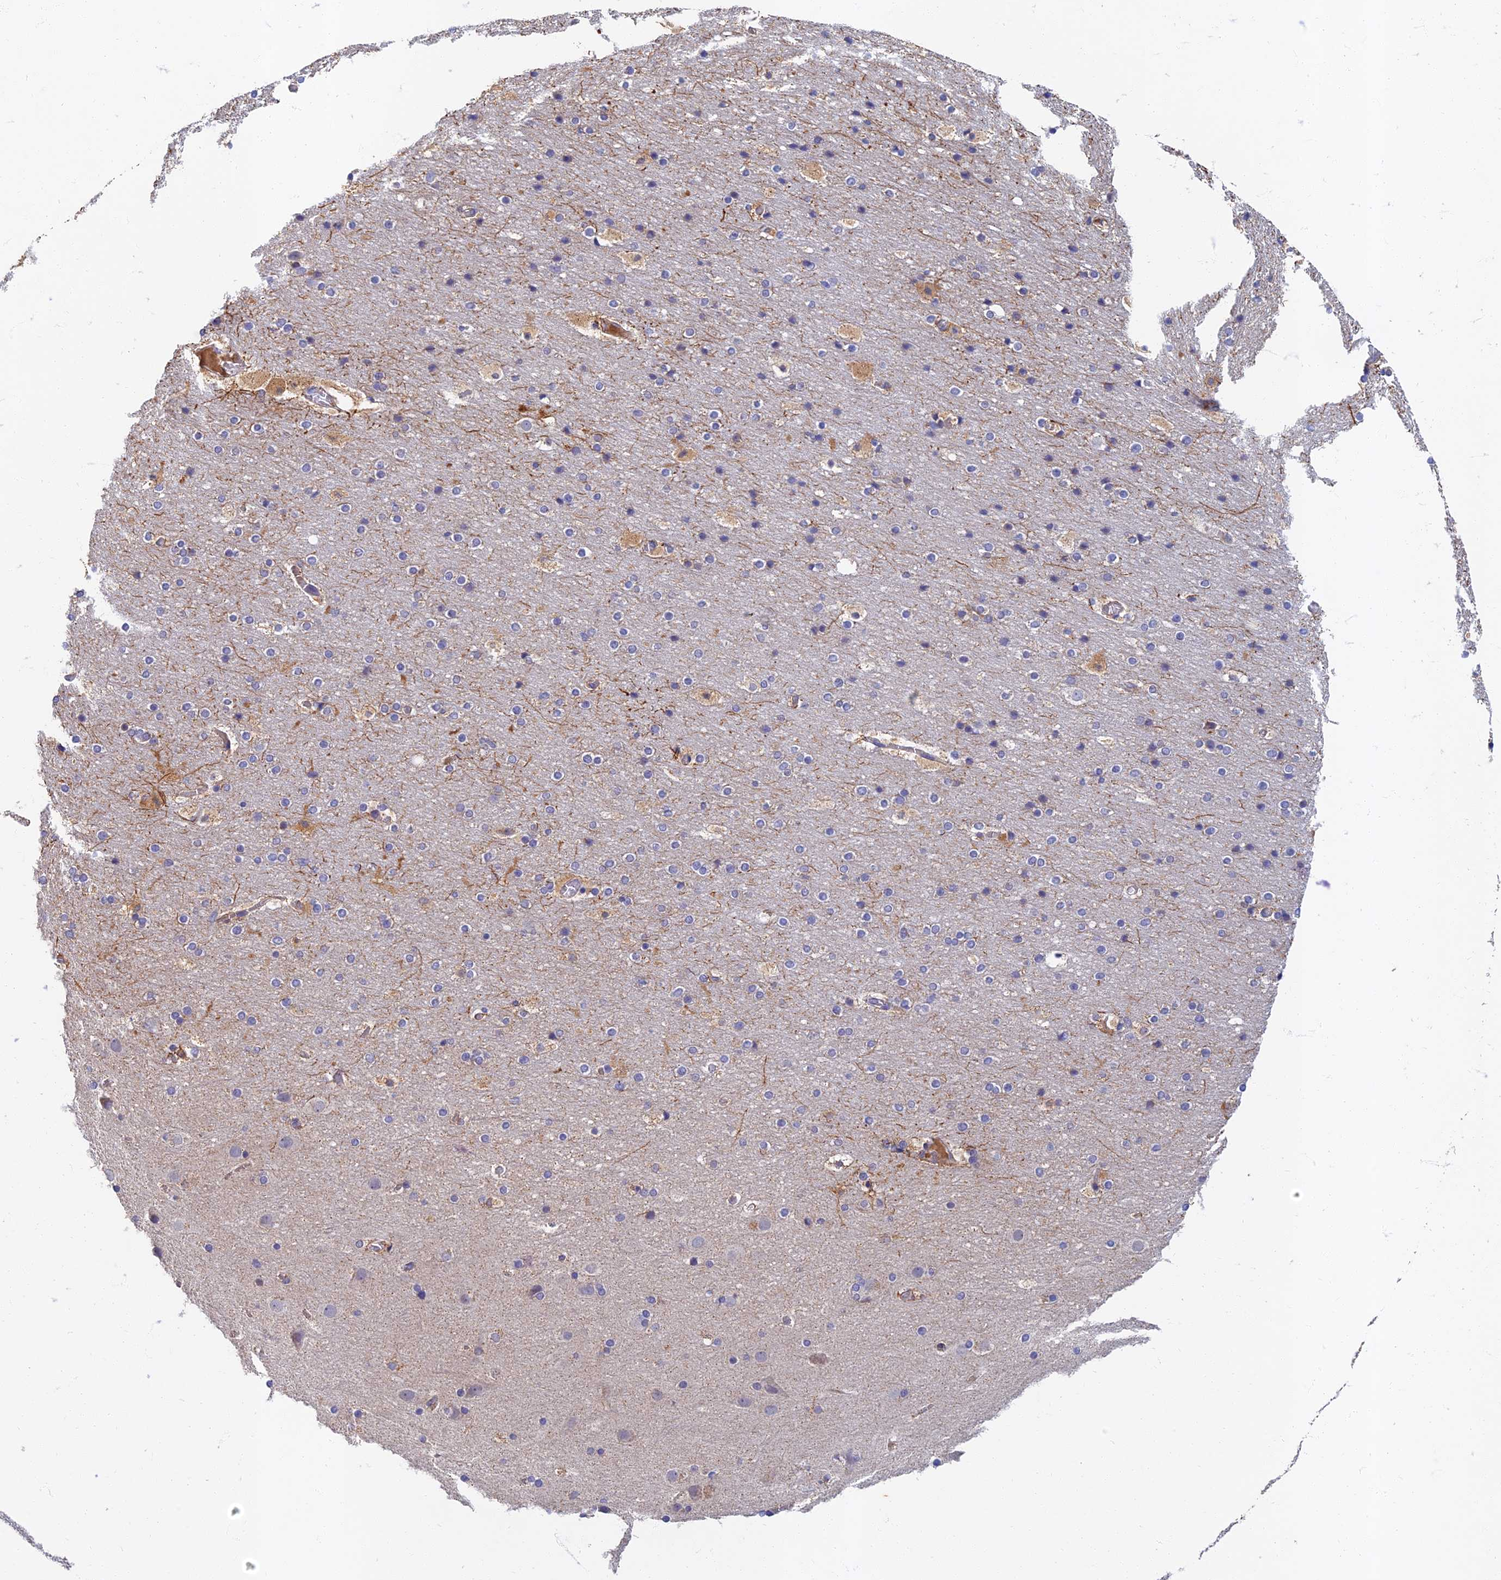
{"staining": {"intensity": "negative", "quantity": "none", "location": "none"}, "tissue": "cerebral cortex", "cell_type": "Endothelial cells", "image_type": "normal", "snomed": [{"axis": "morphology", "description": "Normal tissue, NOS"}, {"axis": "topography", "description": "Cerebral cortex"}], "caption": "IHC image of normal cerebral cortex stained for a protein (brown), which exhibits no expression in endothelial cells.", "gene": "SOGA1", "patient": {"sex": "male", "age": 57}}